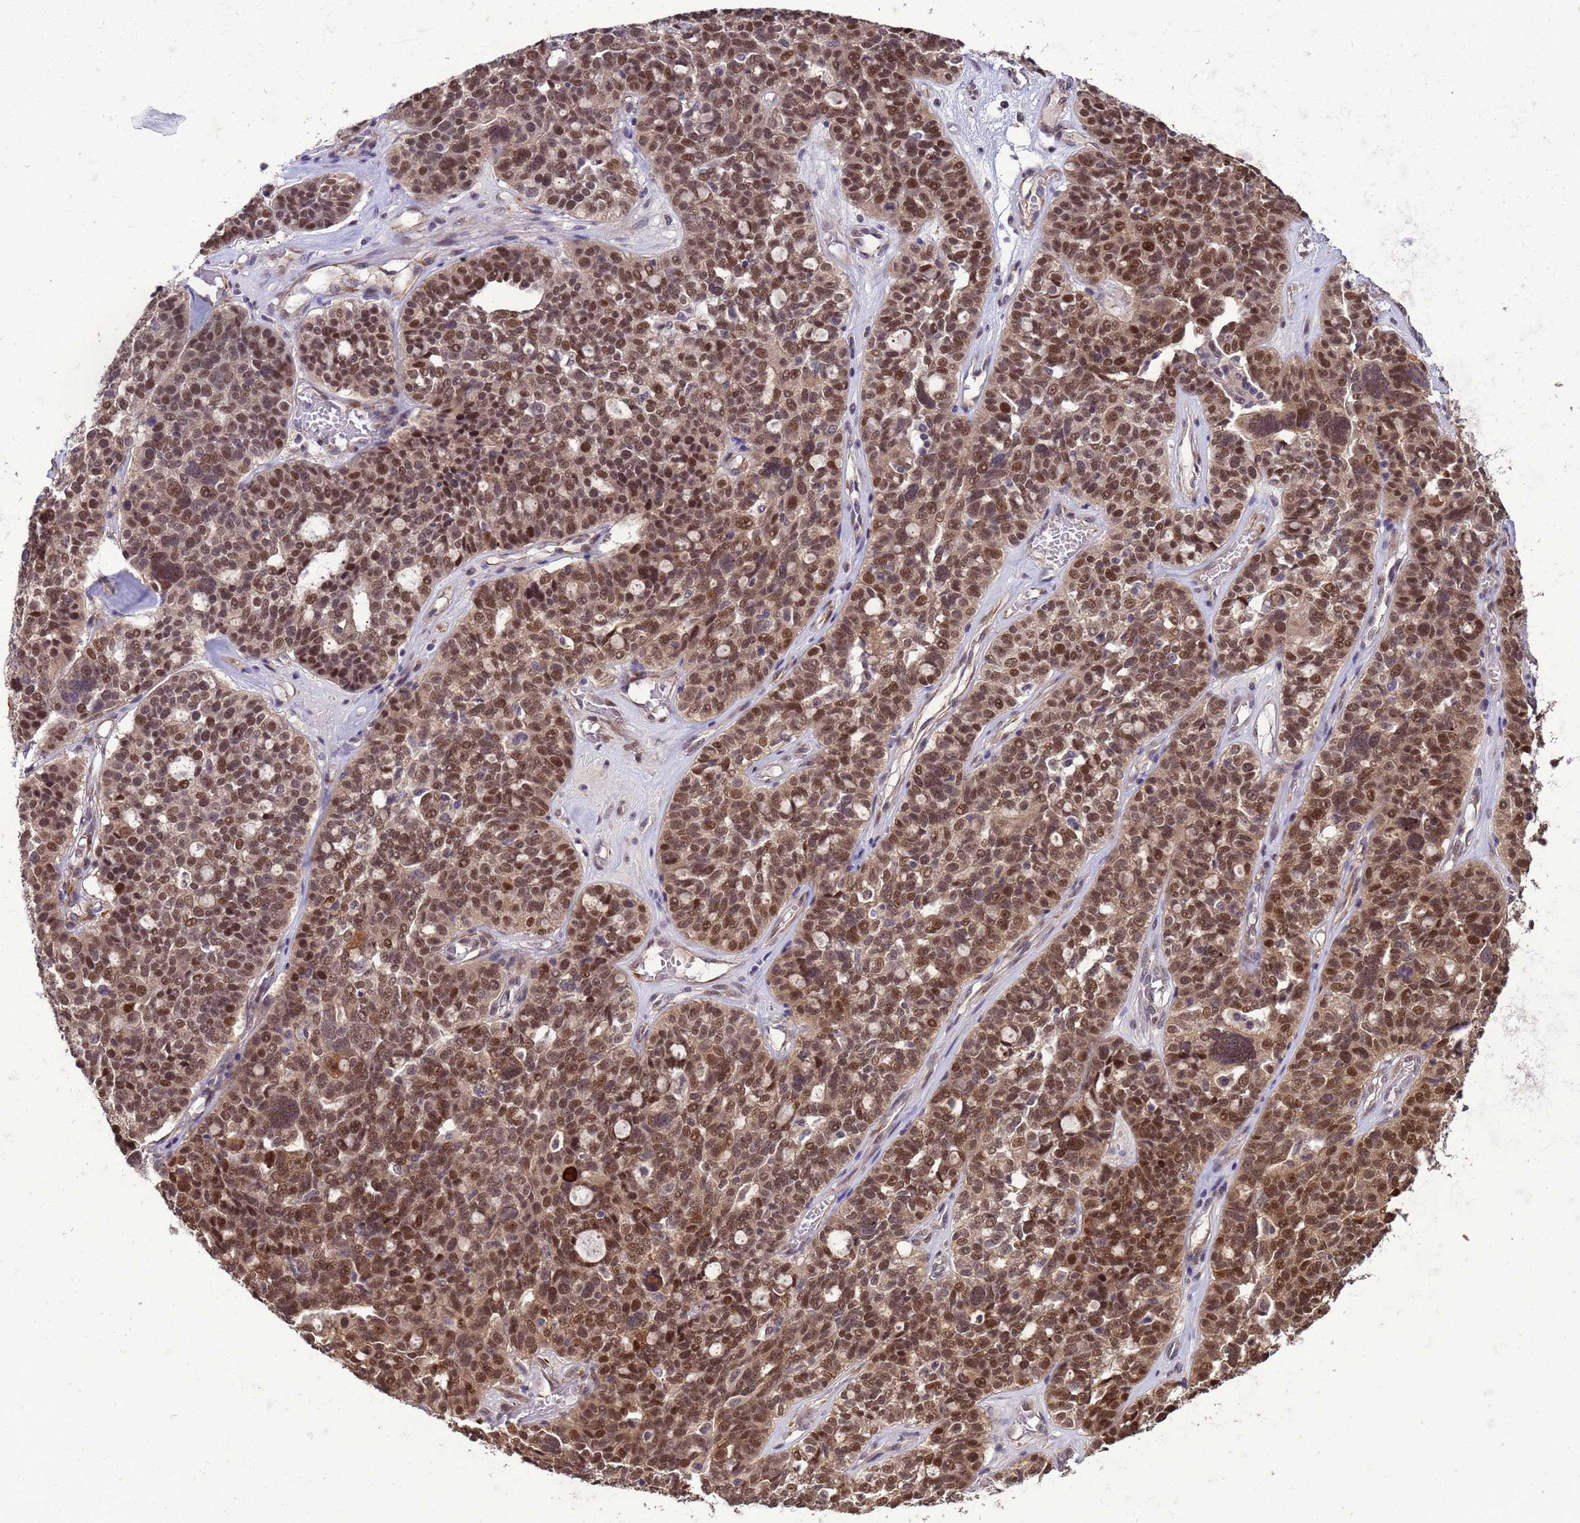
{"staining": {"intensity": "moderate", "quantity": ">75%", "location": "nuclear"}, "tissue": "ovarian cancer", "cell_type": "Tumor cells", "image_type": "cancer", "snomed": [{"axis": "morphology", "description": "Cystadenocarcinoma, serous, NOS"}, {"axis": "topography", "description": "Ovary"}], "caption": "Immunohistochemistry (IHC) staining of ovarian cancer (serous cystadenocarcinoma), which shows medium levels of moderate nuclear positivity in approximately >75% of tumor cells indicating moderate nuclear protein staining. The staining was performed using DAB (3,3'-diaminobenzidine) (brown) for protein detection and nuclei were counterstained in hematoxylin (blue).", "gene": "ZBTB5", "patient": {"sex": "female", "age": 59}}